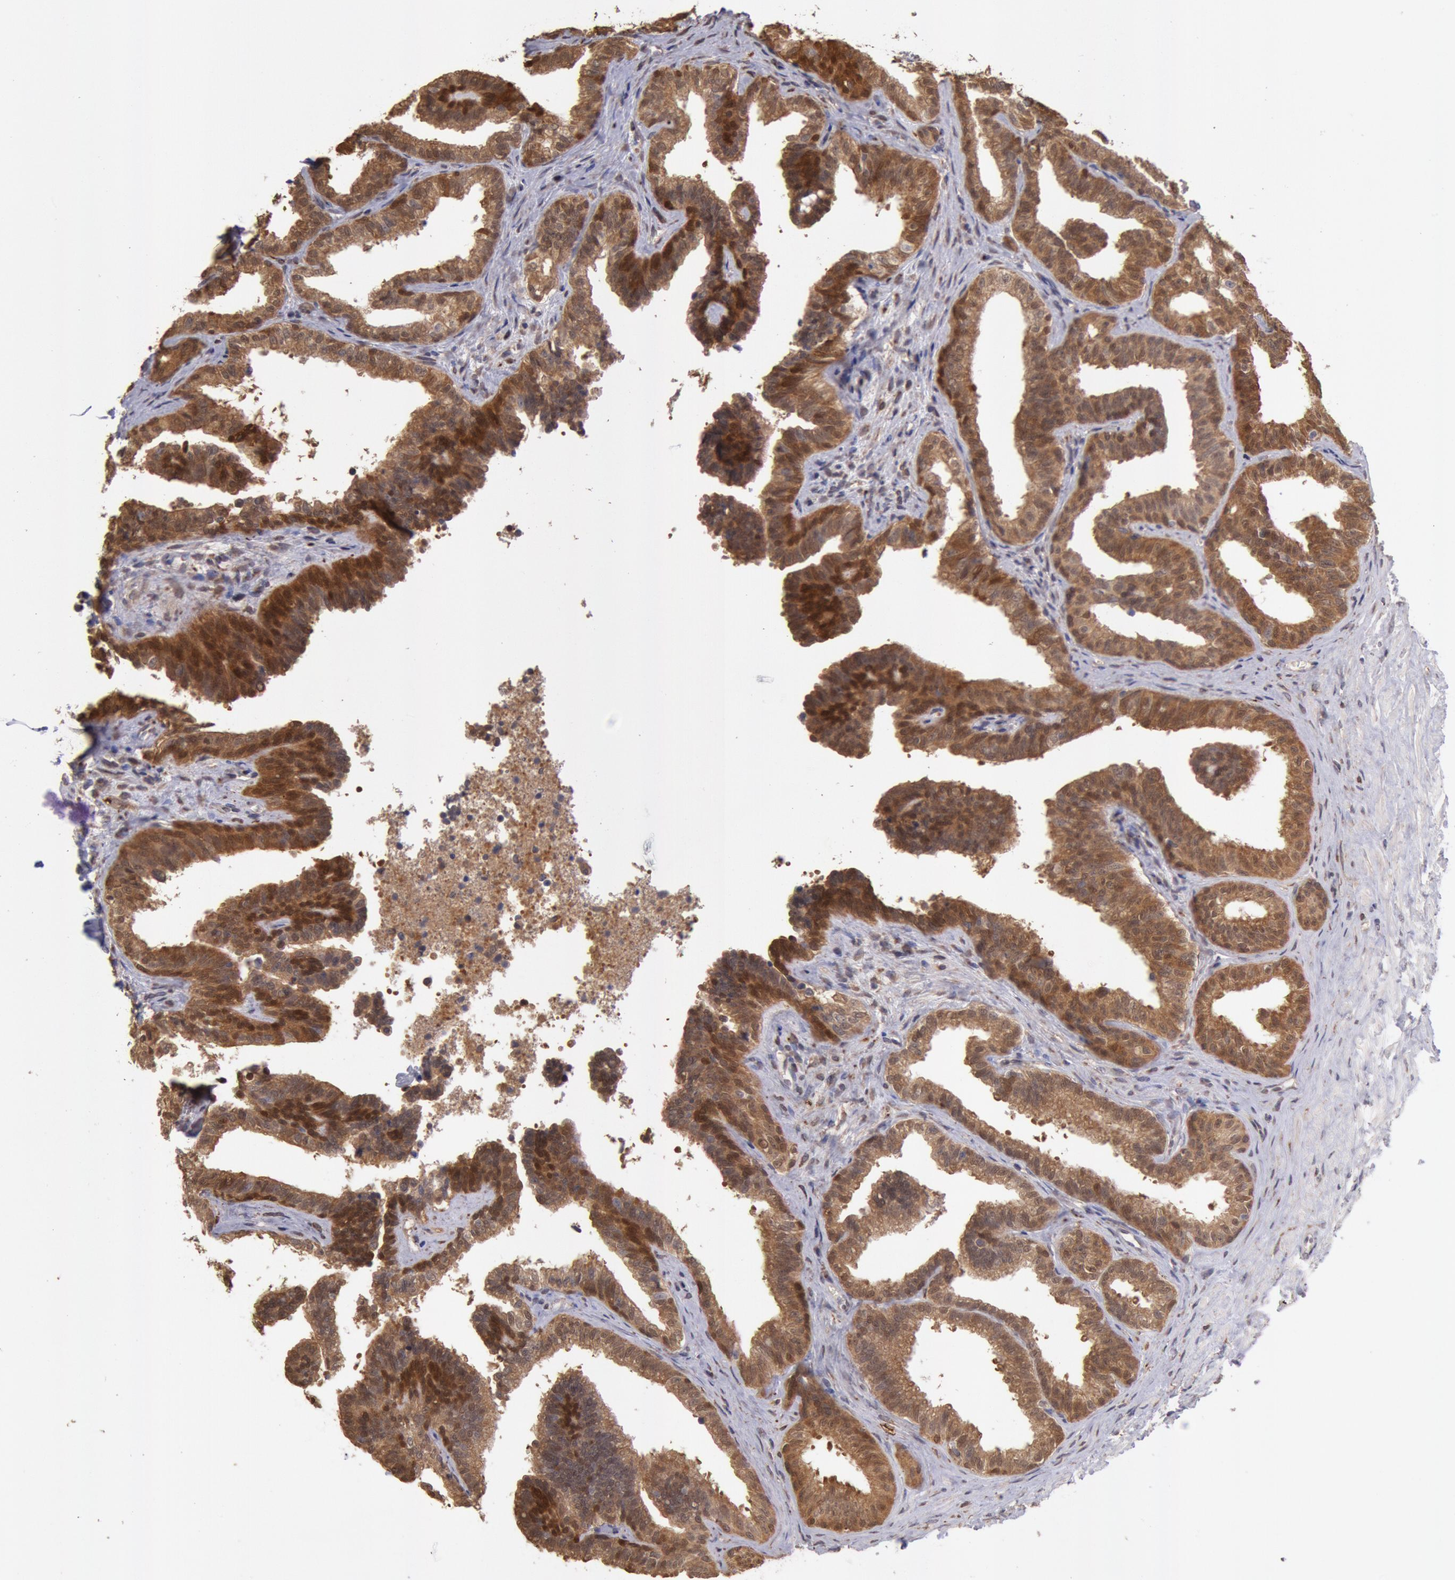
{"staining": {"intensity": "moderate", "quantity": ">75%", "location": "cytoplasmic/membranous,nuclear"}, "tissue": "seminal vesicle", "cell_type": "Glandular cells", "image_type": "normal", "snomed": [{"axis": "morphology", "description": "Normal tissue, NOS"}, {"axis": "topography", "description": "Seminal veicle"}], "caption": "There is medium levels of moderate cytoplasmic/membranous,nuclear positivity in glandular cells of benign seminal vesicle, as demonstrated by immunohistochemical staining (brown color).", "gene": "COMT", "patient": {"sex": "male", "age": 26}}